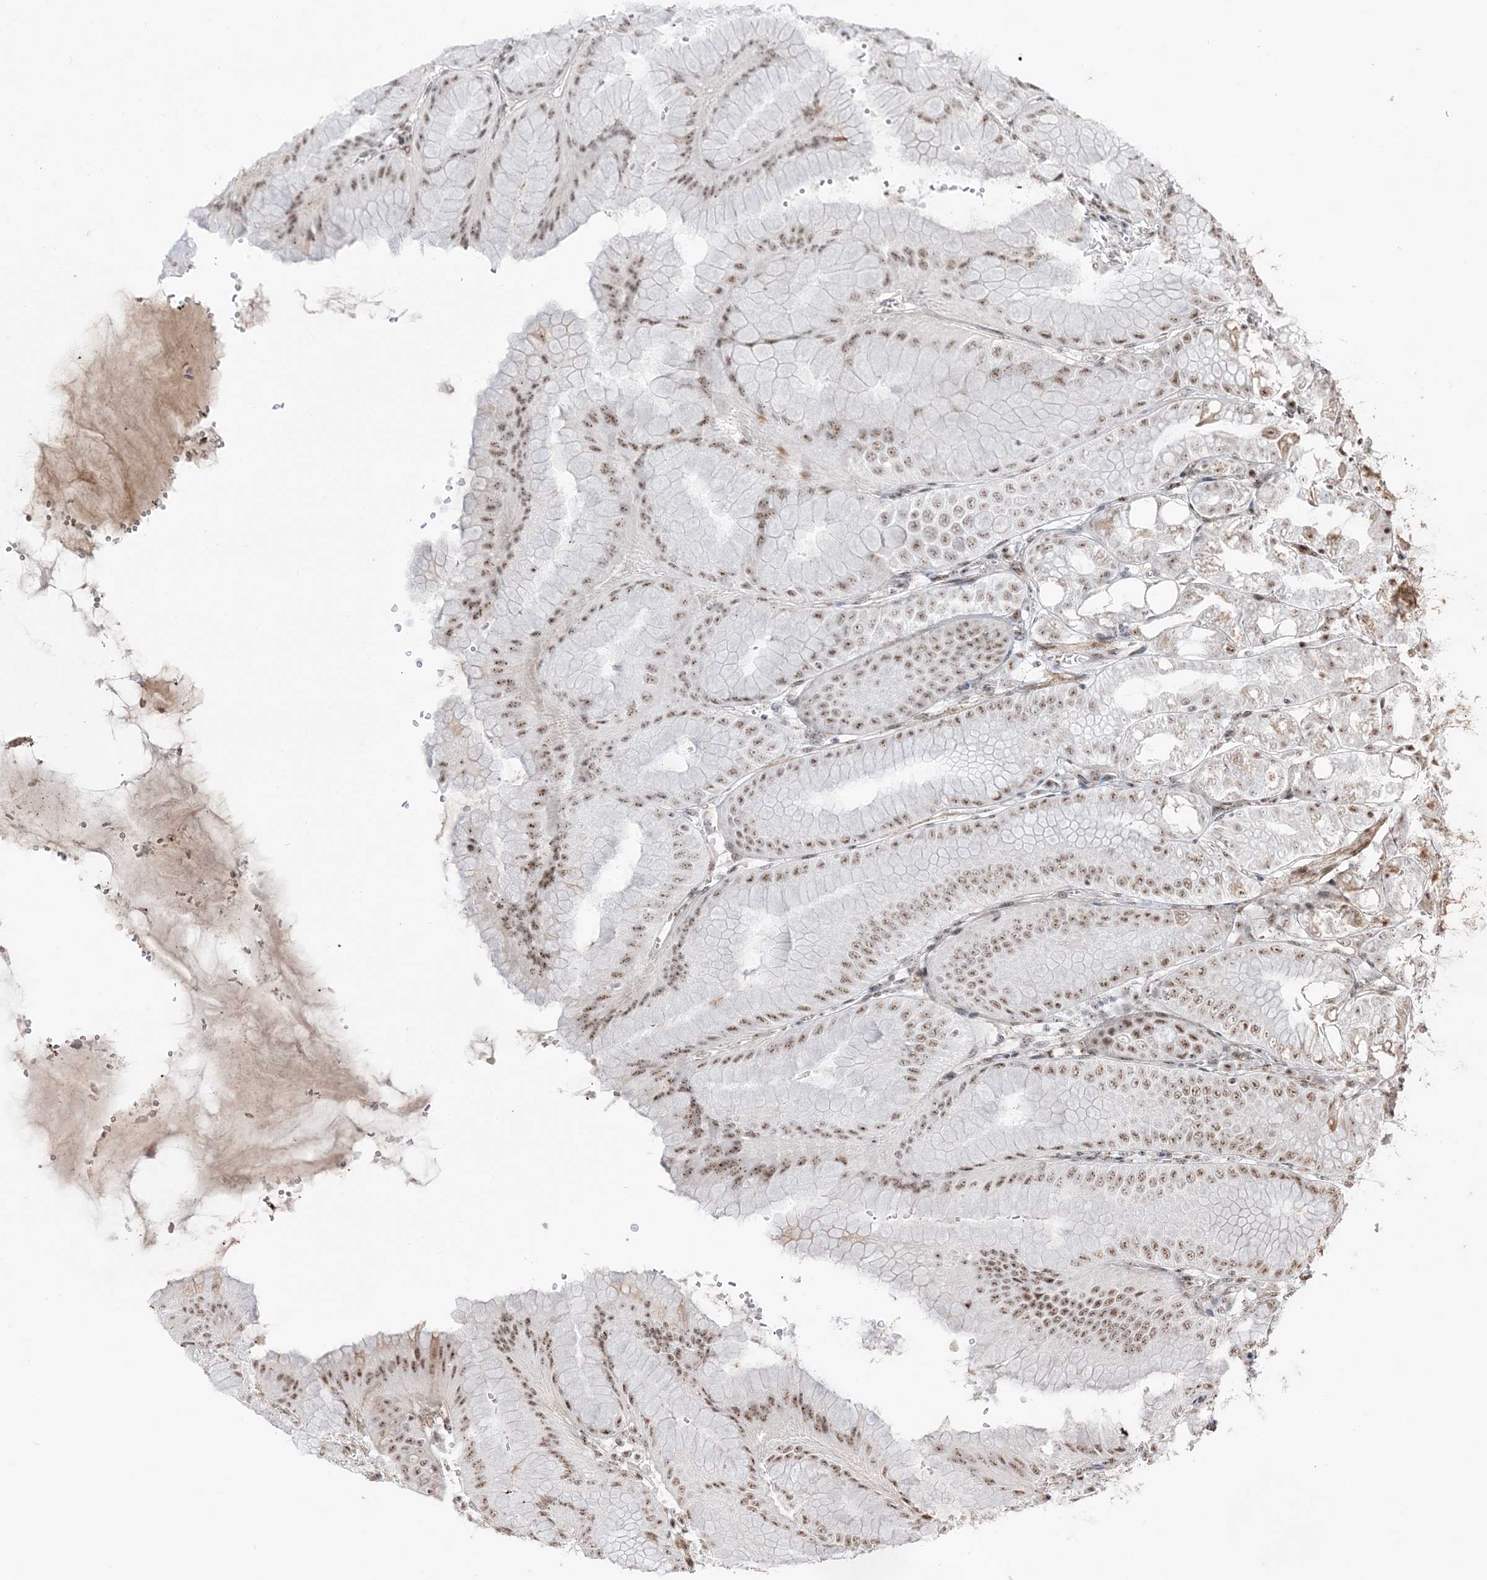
{"staining": {"intensity": "strong", "quantity": ">75%", "location": "nuclear"}, "tissue": "stomach", "cell_type": "Glandular cells", "image_type": "normal", "snomed": [{"axis": "morphology", "description": "Normal tissue, NOS"}, {"axis": "topography", "description": "Stomach, lower"}], "caption": "Strong nuclear expression is seen in about >75% of glandular cells in normal stomach.", "gene": "RBM17", "patient": {"sex": "male", "age": 71}}